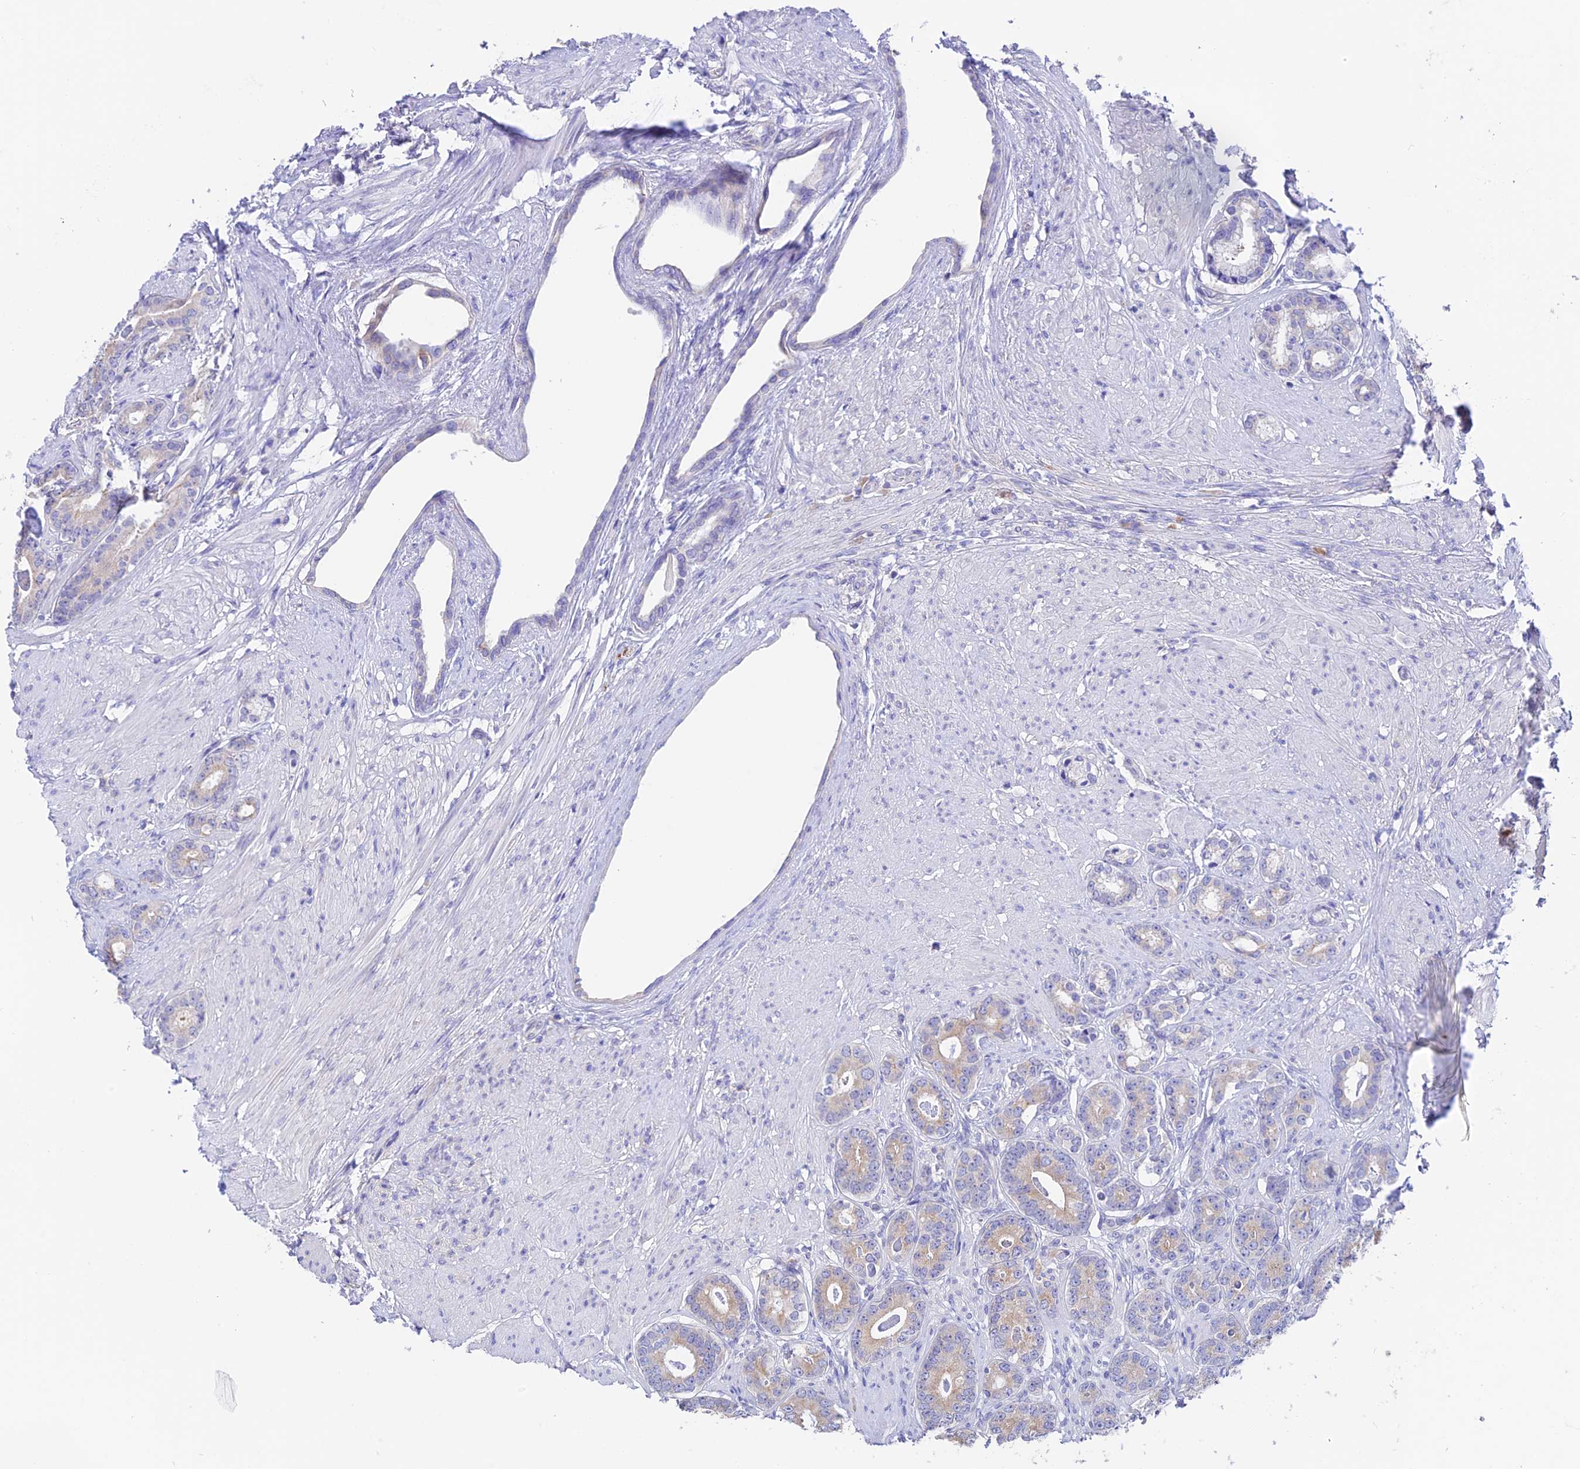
{"staining": {"intensity": "weak", "quantity": "25%-75%", "location": "cytoplasmic/membranous"}, "tissue": "prostate cancer", "cell_type": "Tumor cells", "image_type": "cancer", "snomed": [{"axis": "morphology", "description": "Adenocarcinoma, Low grade"}, {"axis": "topography", "description": "Prostate"}], "caption": "Prostate adenocarcinoma (low-grade) tissue displays weak cytoplasmic/membranous staining in about 25%-75% of tumor cells", "gene": "EMC3", "patient": {"sex": "male", "age": 71}}